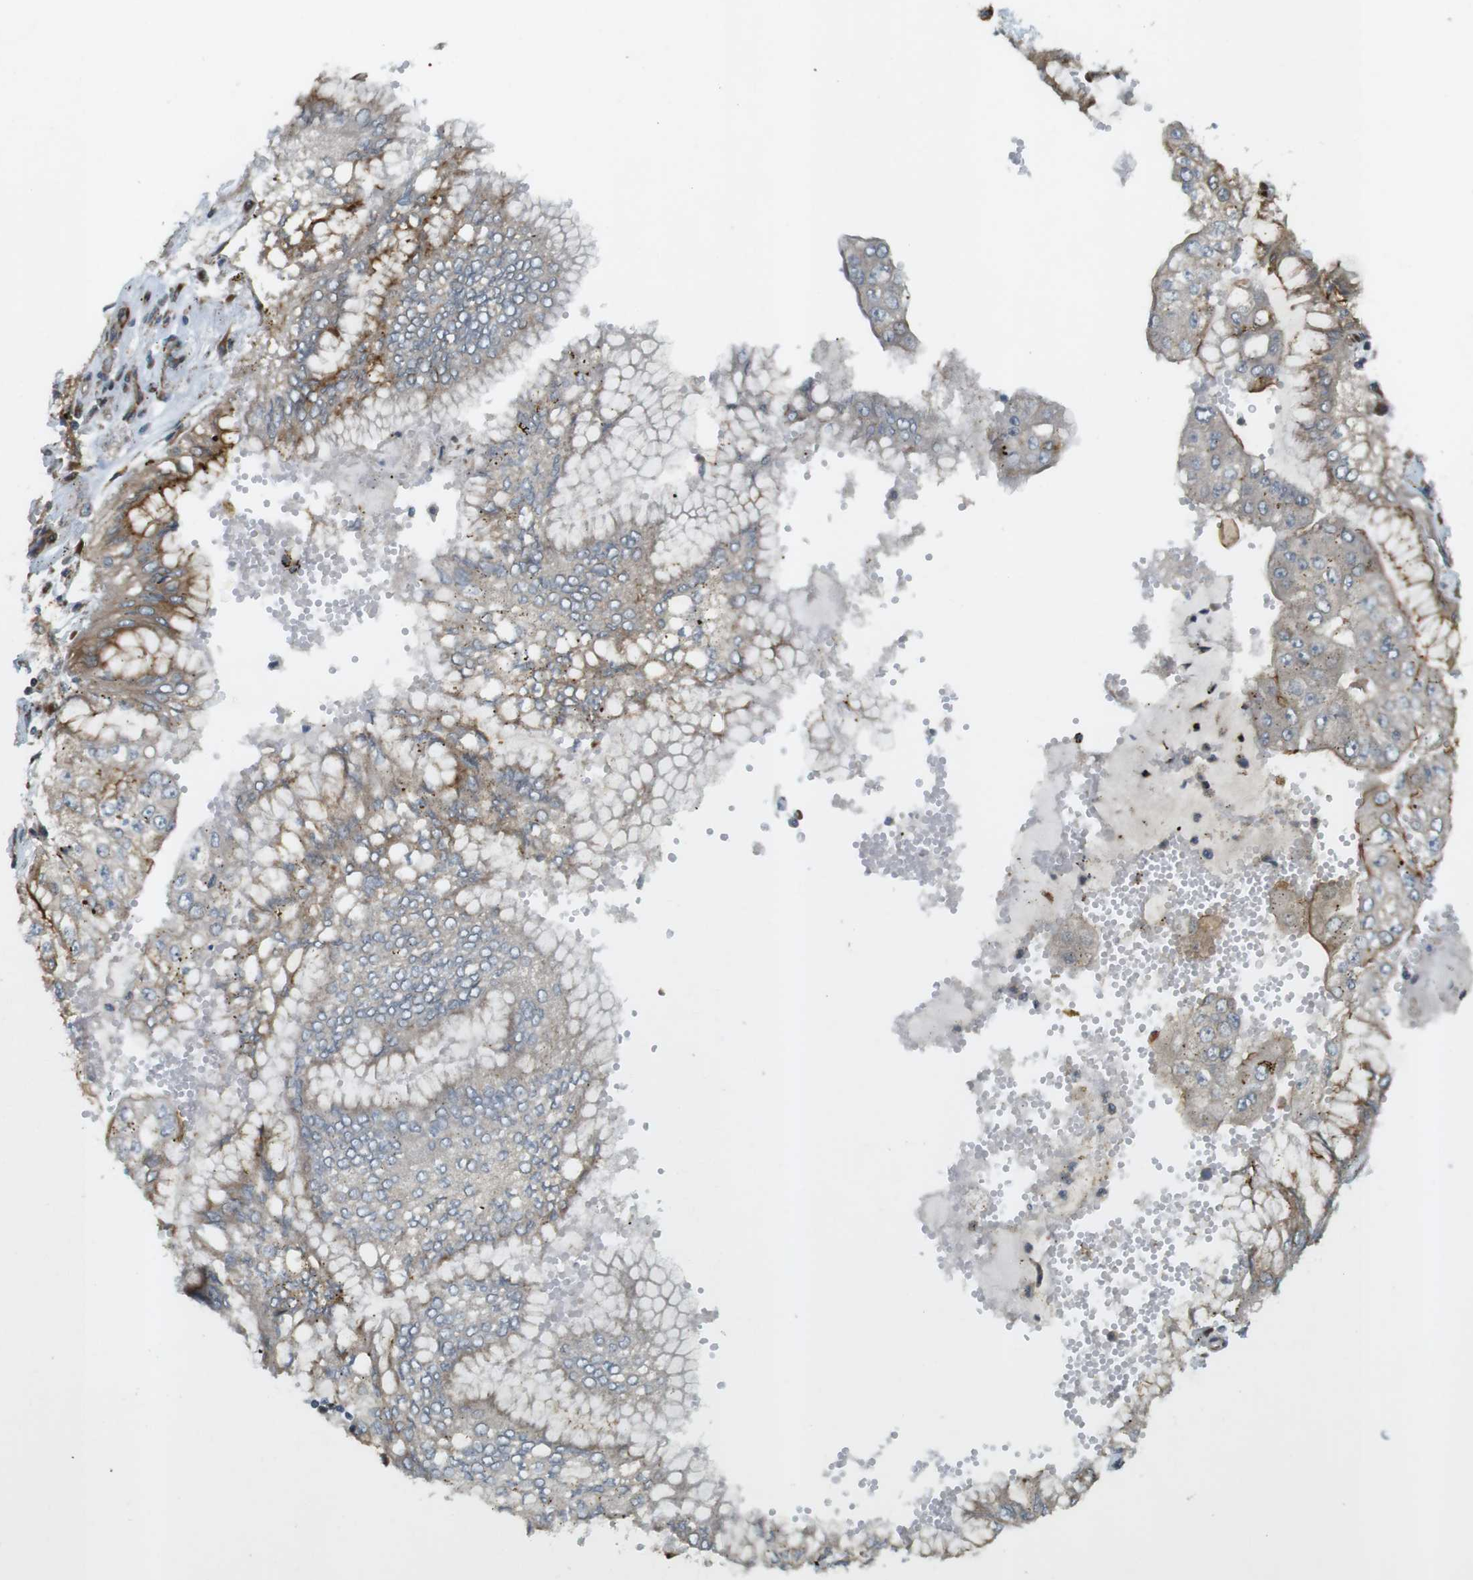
{"staining": {"intensity": "strong", "quantity": "25%-75%", "location": "cytoplasmic/membranous"}, "tissue": "stomach cancer", "cell_type": "Tumor cells", "image_type": "cancer", "snomed": [{"axis": "morphology", "description": "Normal tissue, NOS"}, {"axis": "morphology", "description": "Adenocarcinoma, NOS"}, {"axis": "topography", "description": "Stomach, upper"}, {"axis": "topography", "description": "Stomach"}], "caption": "High-magnification brightfield microscopy of stomach cancer (adenocarcinoma) stained with DAB (3,3'-diaminobenzidine) (brown) and counterstained with hematoxylin (blue). tumor cells exhibit strong cytoplasmic/membranous staining is appreciated in about25%-75% of cells. Nuclei are stained in blue.", "gene": "SLC41A1", "patient": {"sex": "male", "age": 76}}